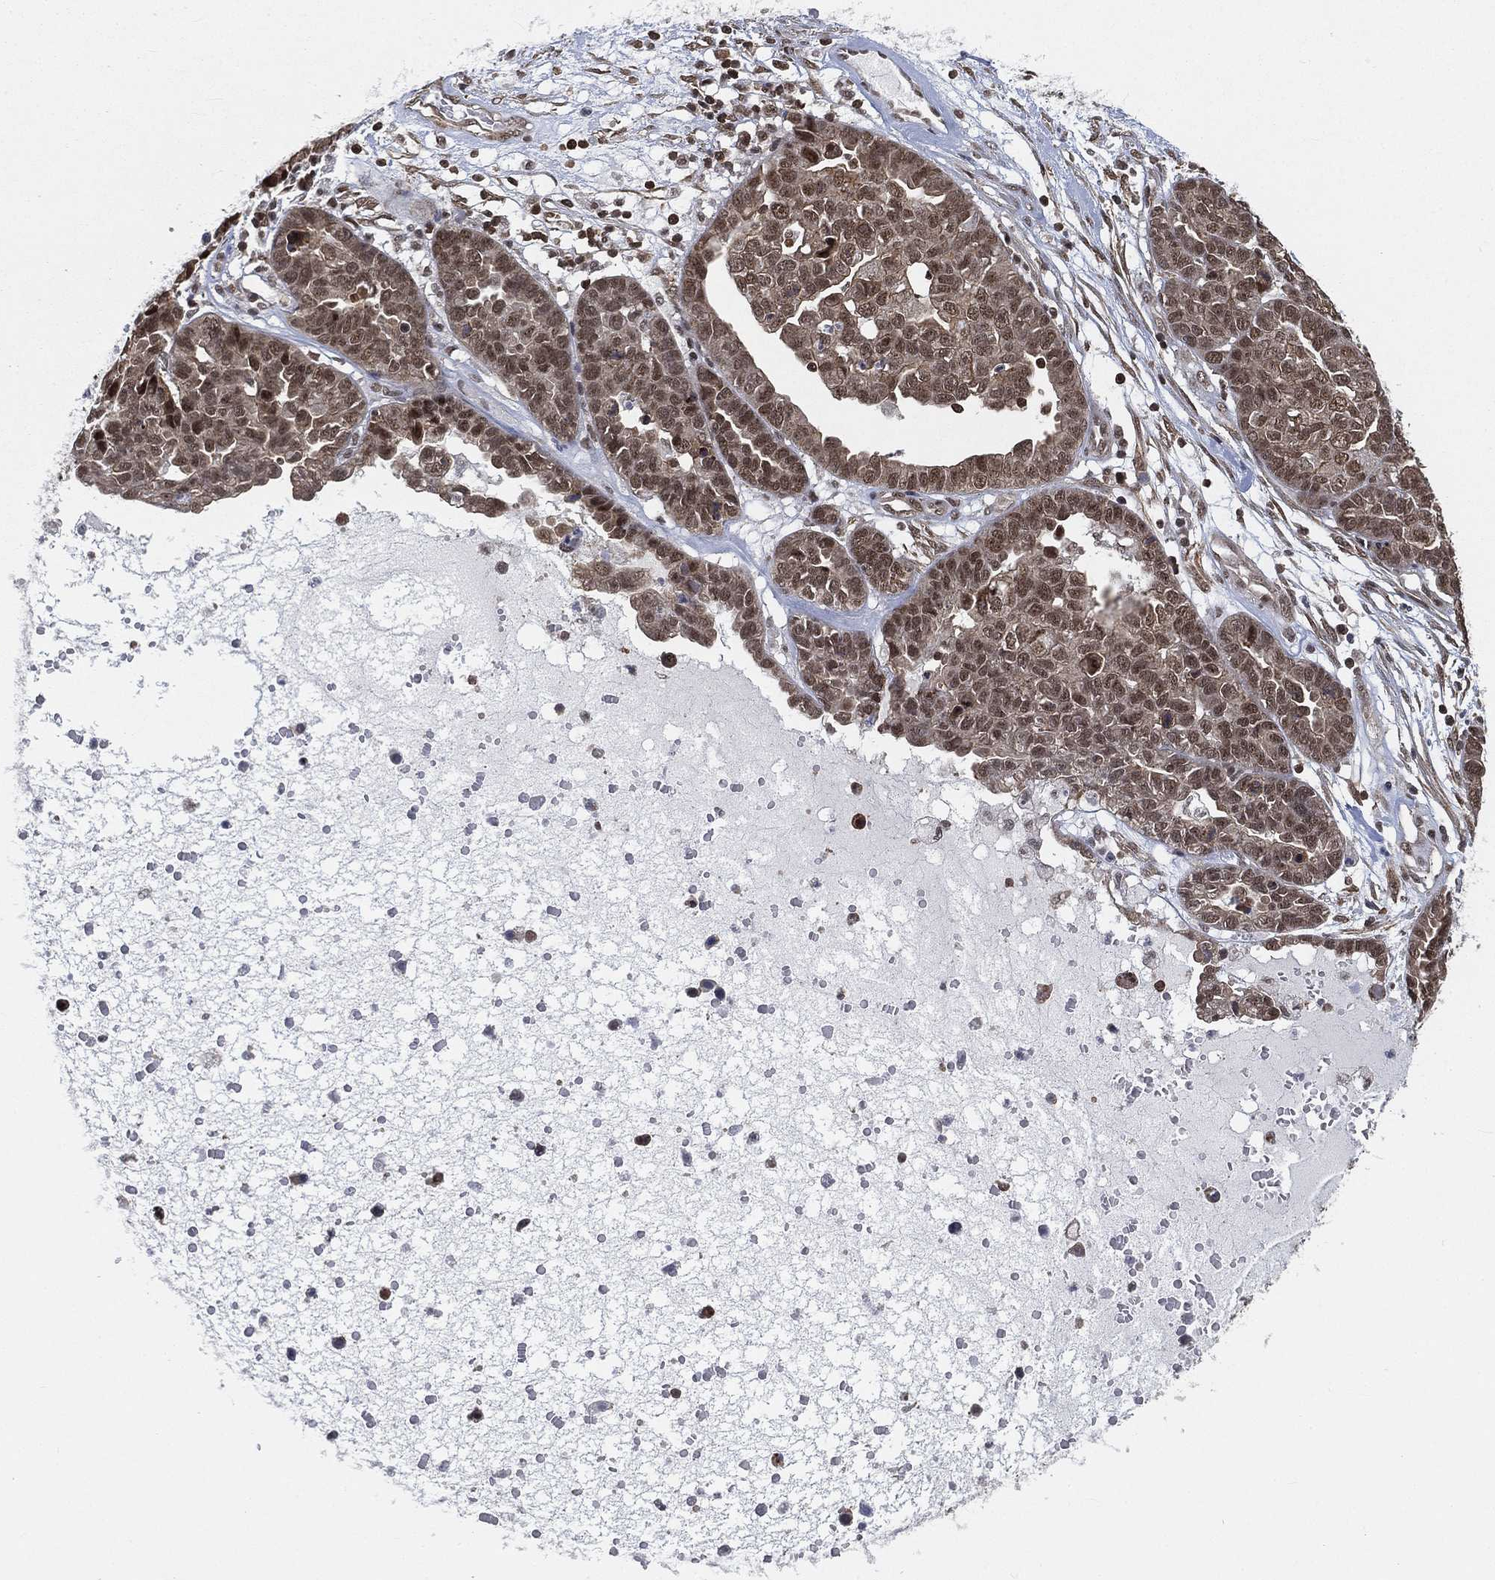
{"staining": {"intensity": "moderate", "quantity": ">75%", "location": "cytoplasmic/membranous,nuclear"}, "tissue": "ovarian cancer", "cell_type": "Tumor cells", "image_type": "cancer", "snomed": [{"axis": "morphology", "description": "Cystadenocarcinoma, serous, NOS"}, {"axis": "topography", "description": "Ovary"}], "caption": "Immunohistochemical staining of human ovarian cancer reveals medium levels of moderate cytoplasmic/membranous and nuclear protein staining in about >75% of tumor cells.", "gene": "RSRC2", "patient": {"sex": "female", "age": 87}}